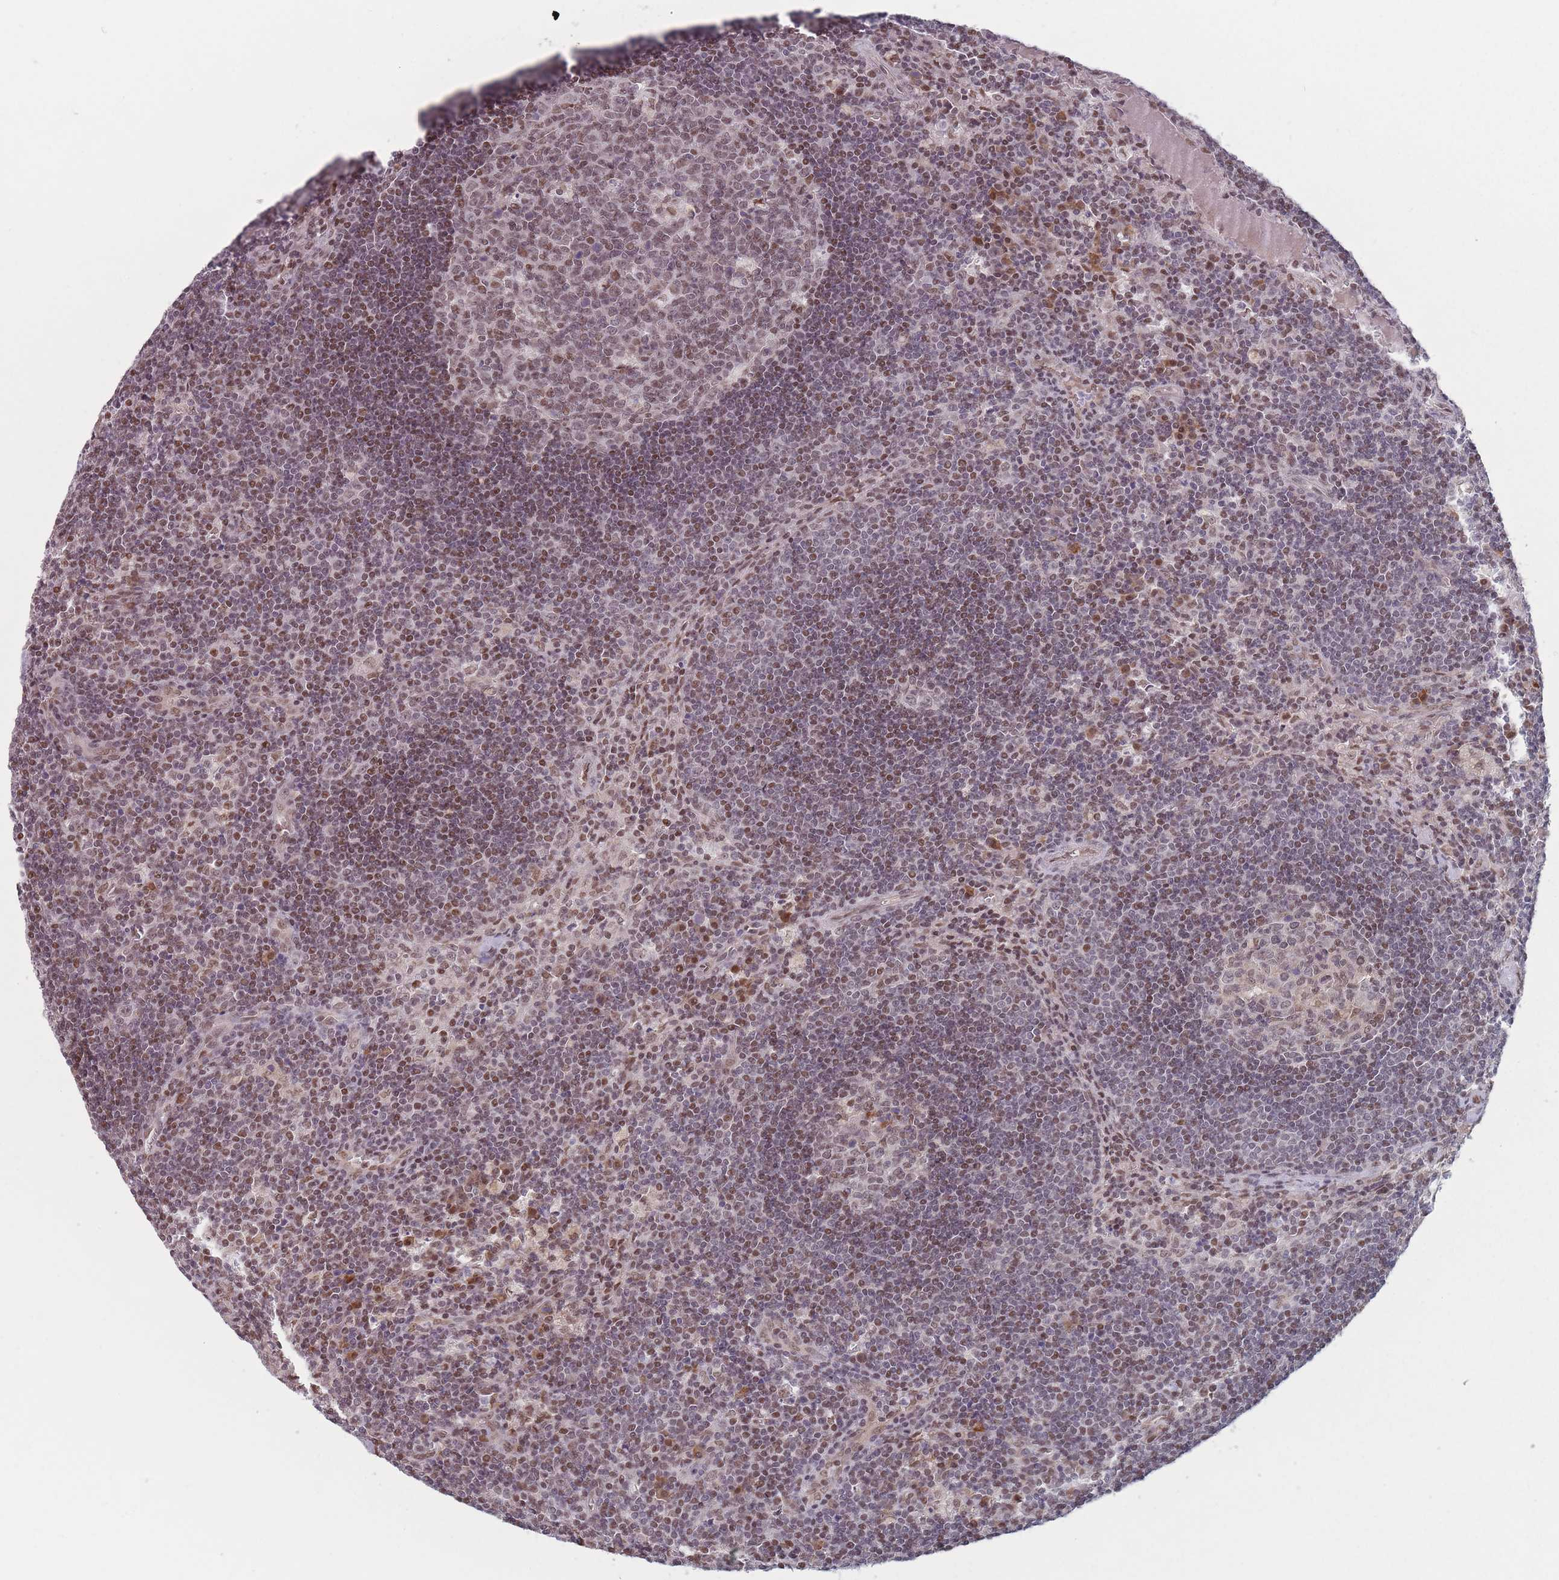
{"staining": {"intensity": "moderate", "quantity": ">75%", "location": "nuclear"}, "tissue": "lymph node", "cell_type": "Germinal center cells", "image_type": "normal", "snomed": [{"axis": "morphology", "description": "Normal tissue, NOS"}, {"axis": "topography", "description": "Lymph node"}], "caption": "DAB (3,3'-diaminobenzidine) immunohistochemical staining of unremarkable human lymph node reveals moderate nuclear protein expression in about >75% of germinal center cells. (DAB IHC, brown staining for protein, blue staining for nuclei).", "gene": "SH3BGRL2", "patient": {"sex": "male", "age": 58}}